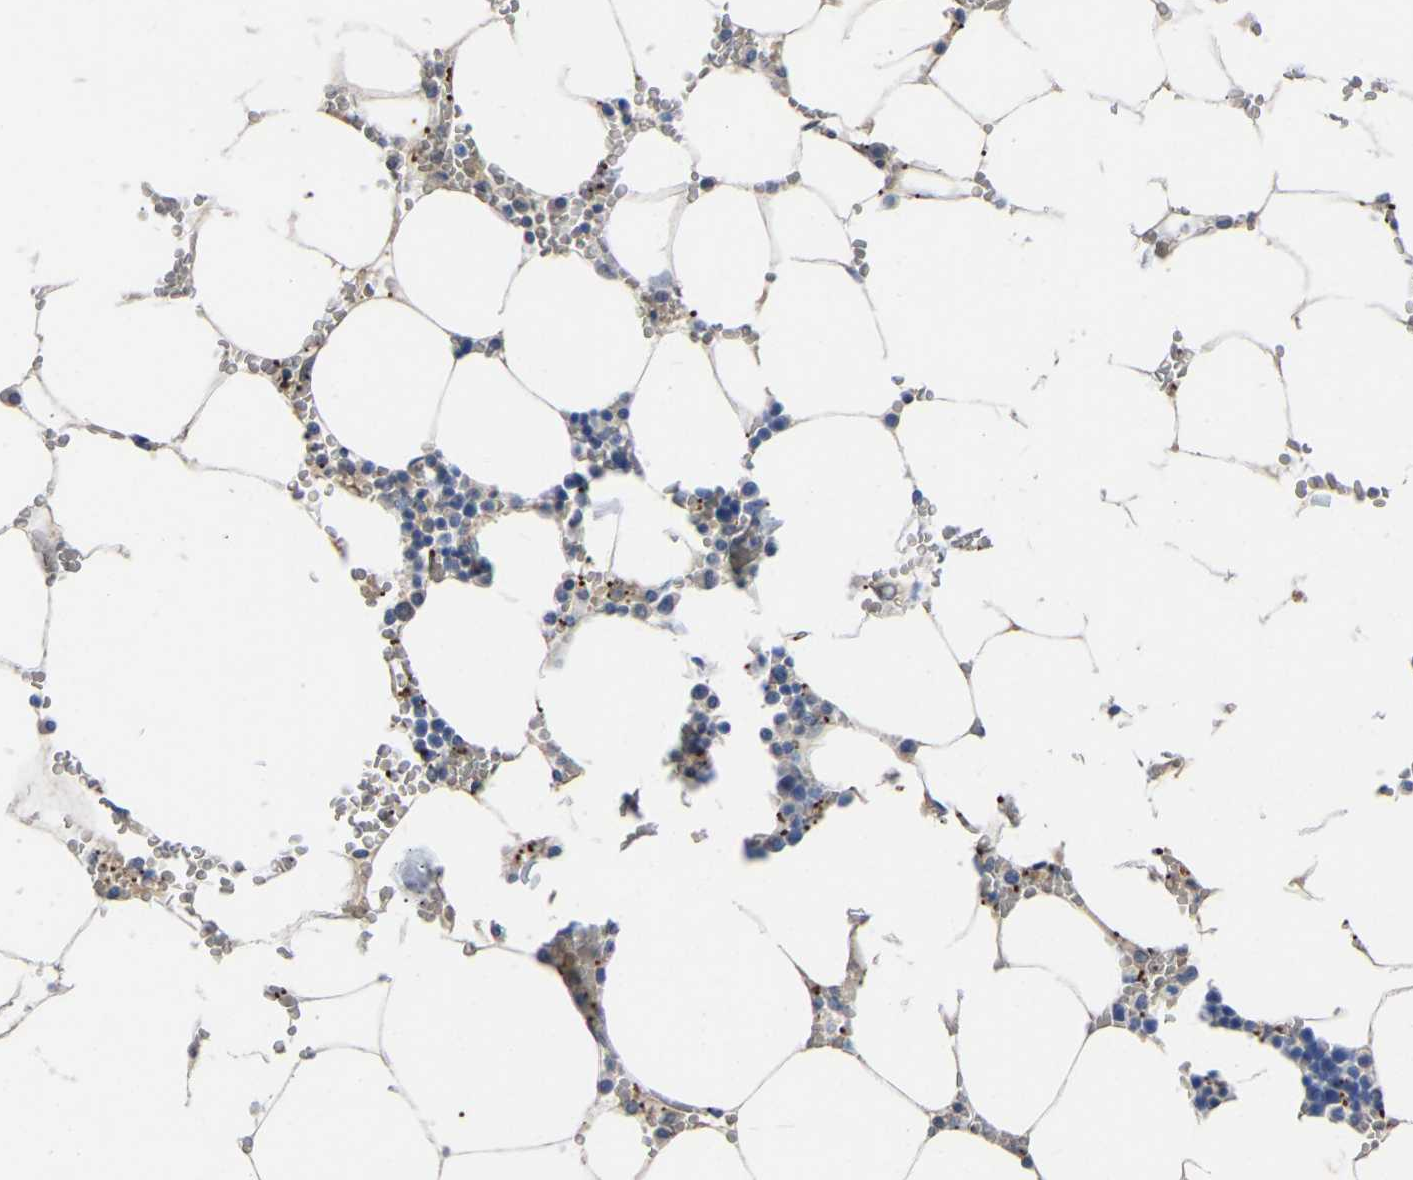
{"staining": {"intensity": "moderate", "quantity": "<25%", "location": "cytoplasmic/membranous"}, "tissue": "bone marrow", "cell_type": "Hematopoietic cells", "image_type": "normal", "snomed": [{"axis": "morphology", "description": "Normal tissue, NOS"}, {"axis": "topography", "description": "Bone marrow"}], "caption": "A brown stain shows moderate cytoplasmic/membranous positivity of a protein in hematopoietic cells of normal bone marrow.", "gene": "ZNF449", "patient": {"sex": "male", "age": 70}}